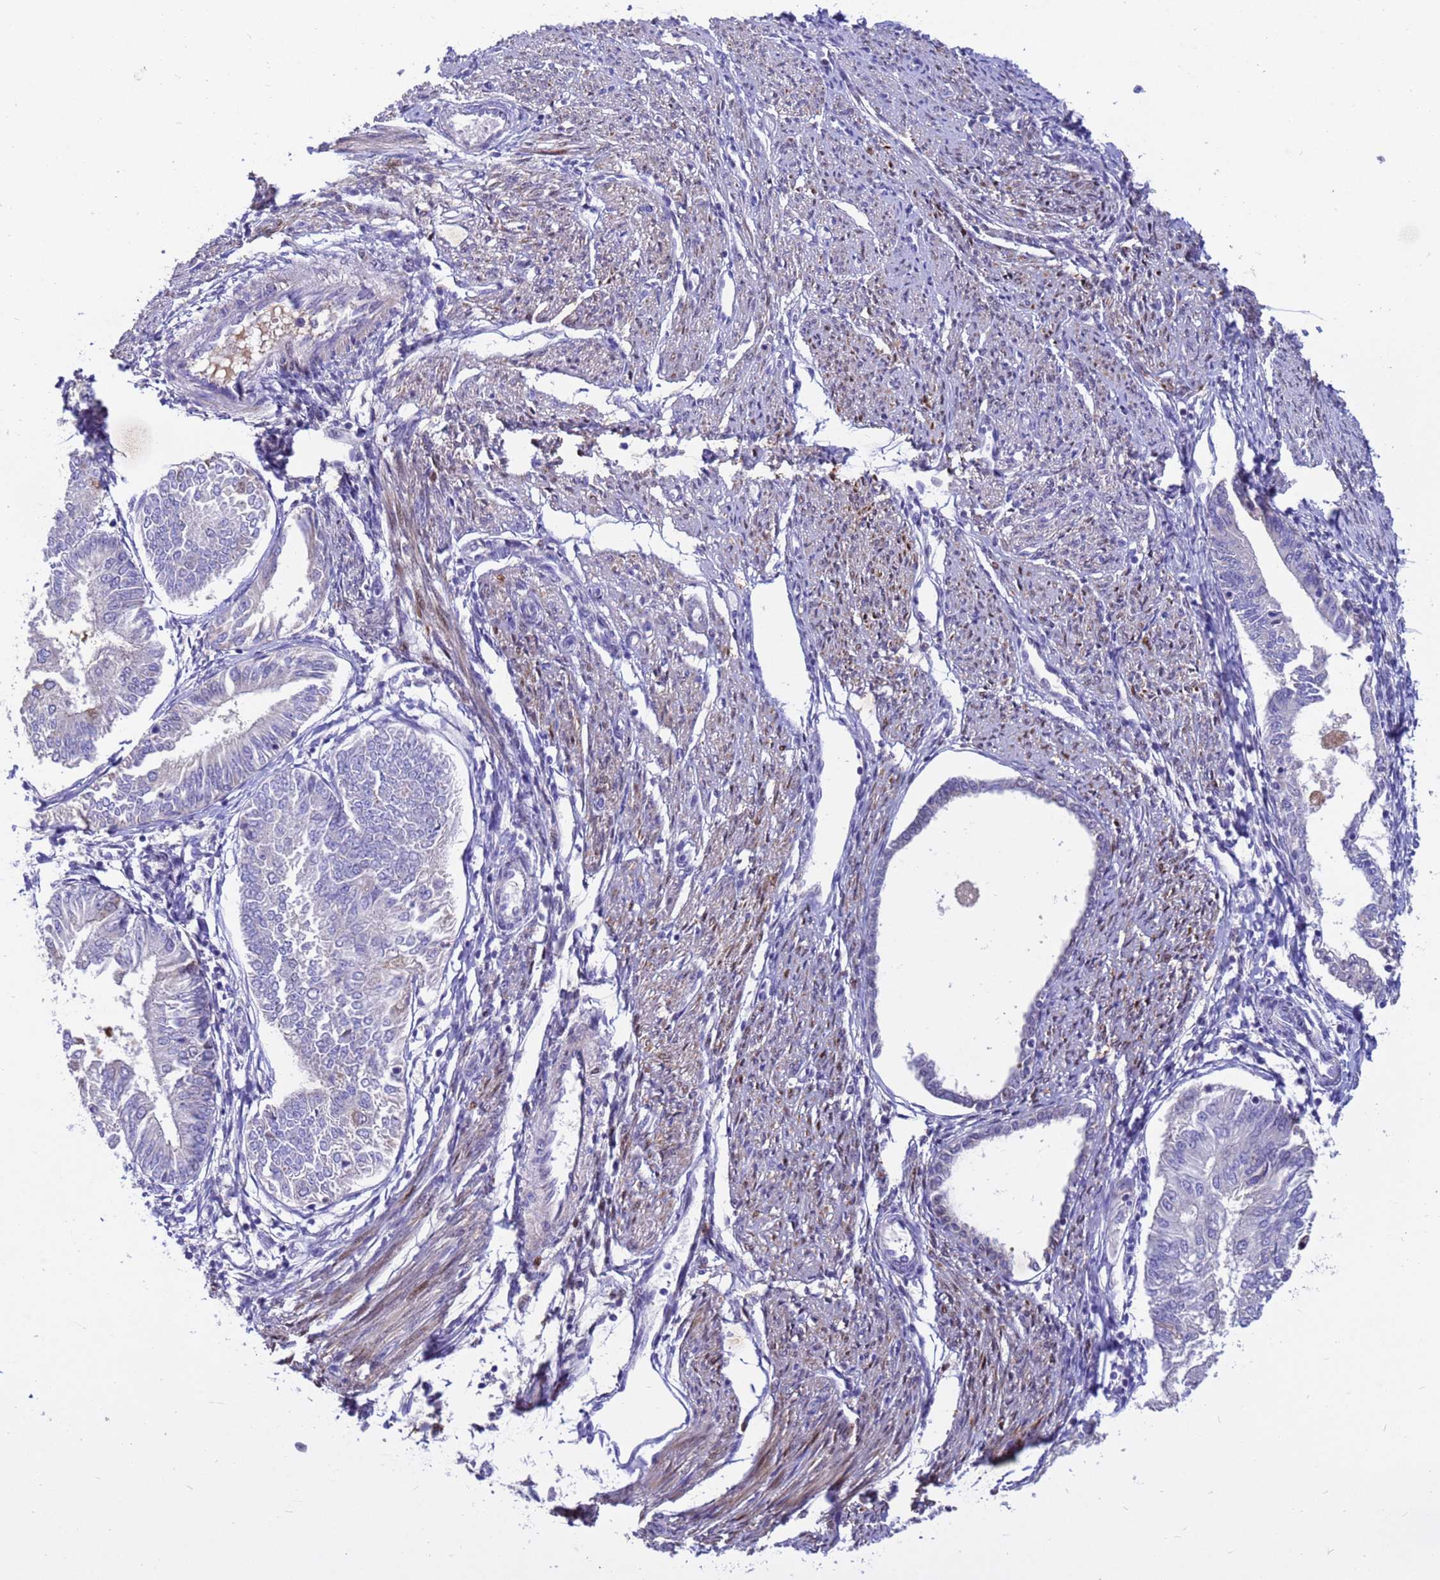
{"staining": {"intensity": "negative", "quantity": "none", "location": "none"}, "tissue": "endometrial cancer", "cell_type": "Tumor cells", "image_type": "cancer", "snomed": [{"axis": "morphology", "description": "Adenocarcinoma, NOS"}, {"axis": "topography", "description": "Endometrium"}], "caption": "A micrograph of endometrial adenocarcinoma stained for a protein demonstrates no brown staining in tumor cells.", "gene": "TUBGCP3", "patient": {"sex": "female", "age": 58}}